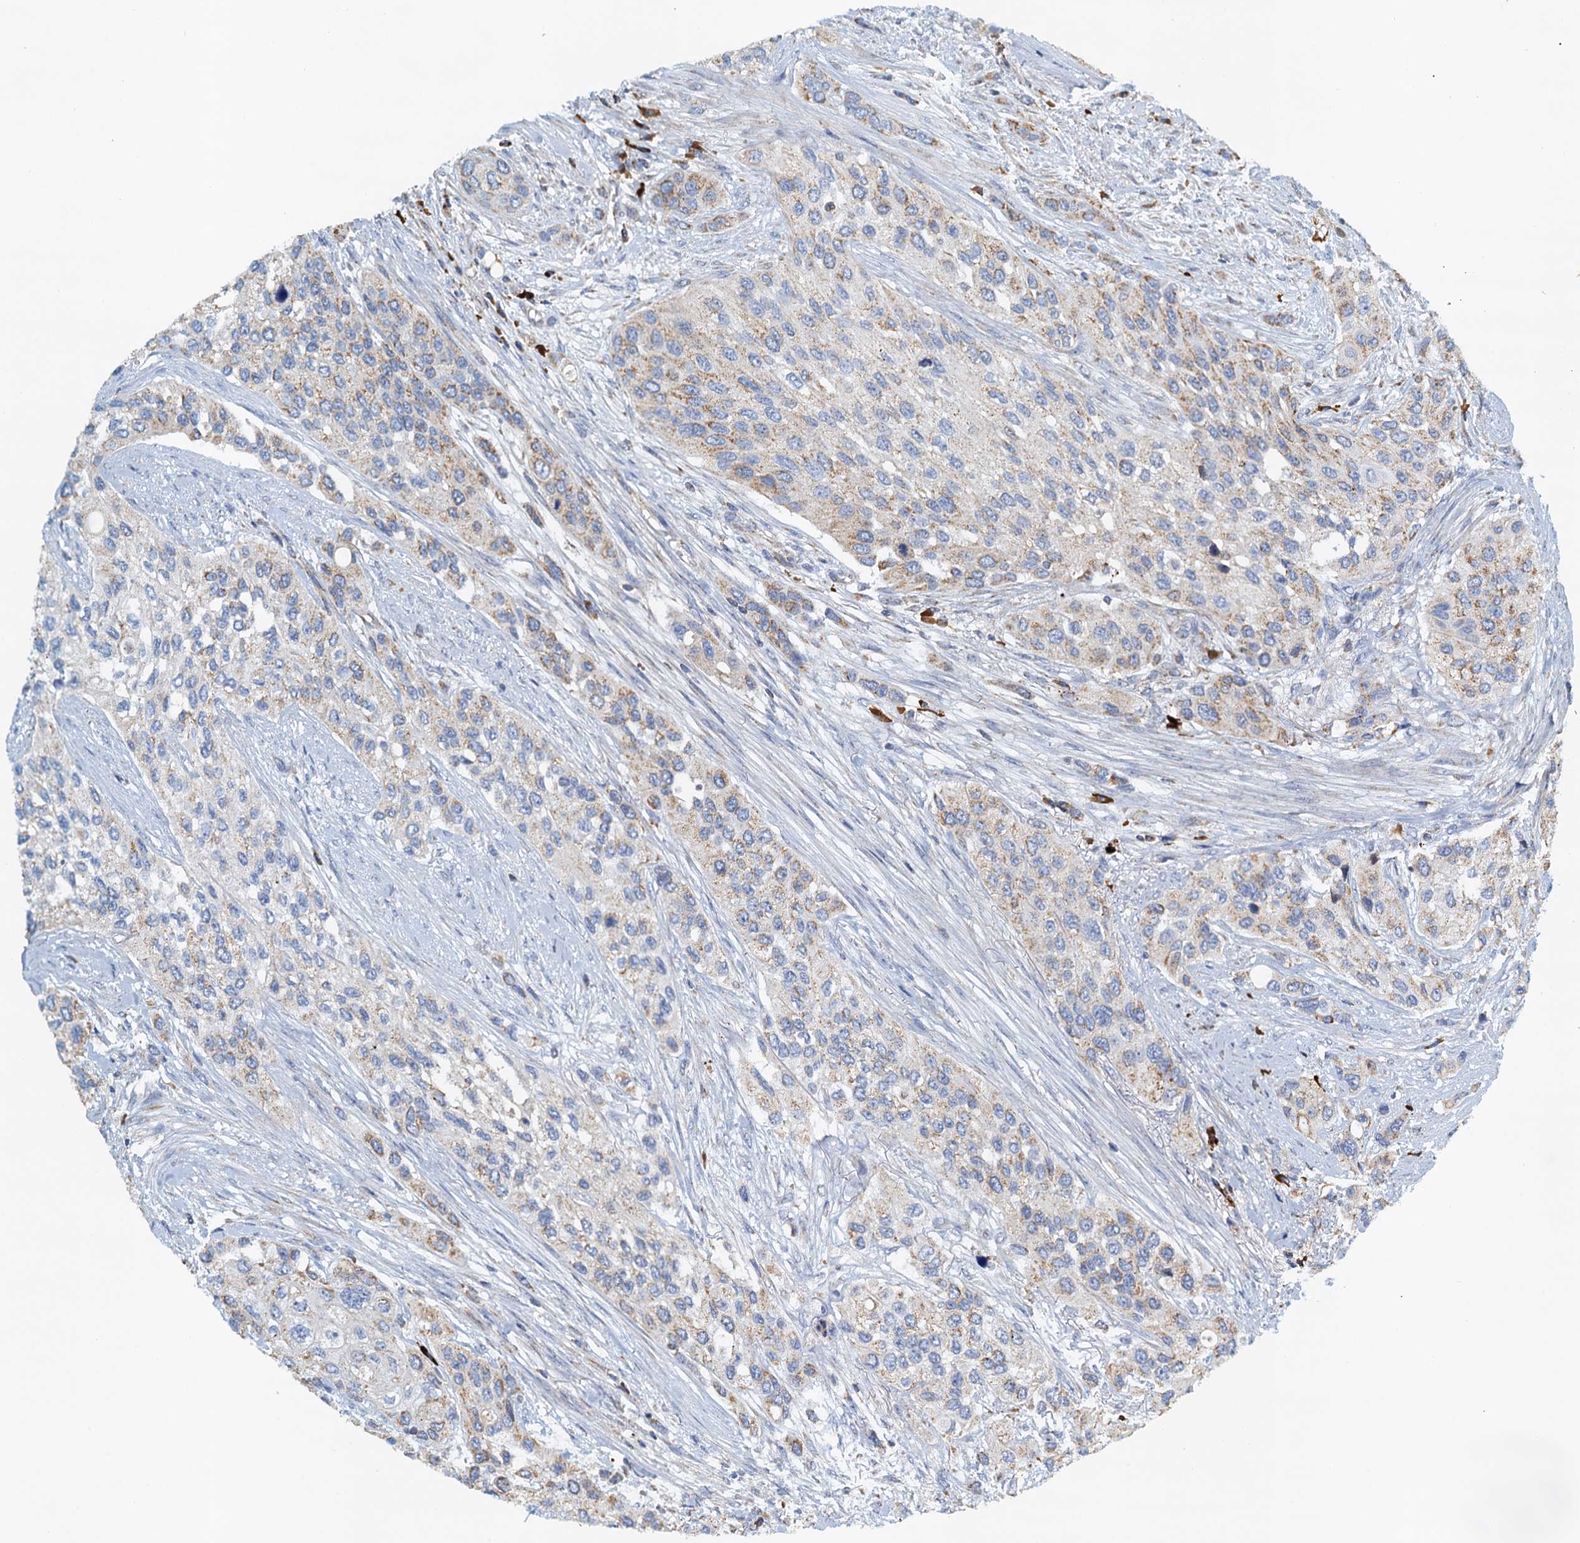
{"staining": {"intensity": "weak", "quantity": "25%-75%", "location": "cytoplasmic/membranous"}, "tissue": "urothelial cancer", "cell_type": "Tumor cells", "image_type": "cancer", "snomed": [{"axis": "morphology", "description": "Normal tissue, NOS"}, {"axis": "morphology", "description": "Urothelial carcinoma, High grade"}, {"axis": "topography", "description": "Vascular tissue"}, {"axis": "topography", "description": "Urinary bladder"}], "caption": "Weak cytoplasmic/membranous protein positivity is seen in approximately 25%-75% of tumor cells in urothelial cancer.", "gene": "POC1A", "patient": {"sex": "female", "age": 56}}